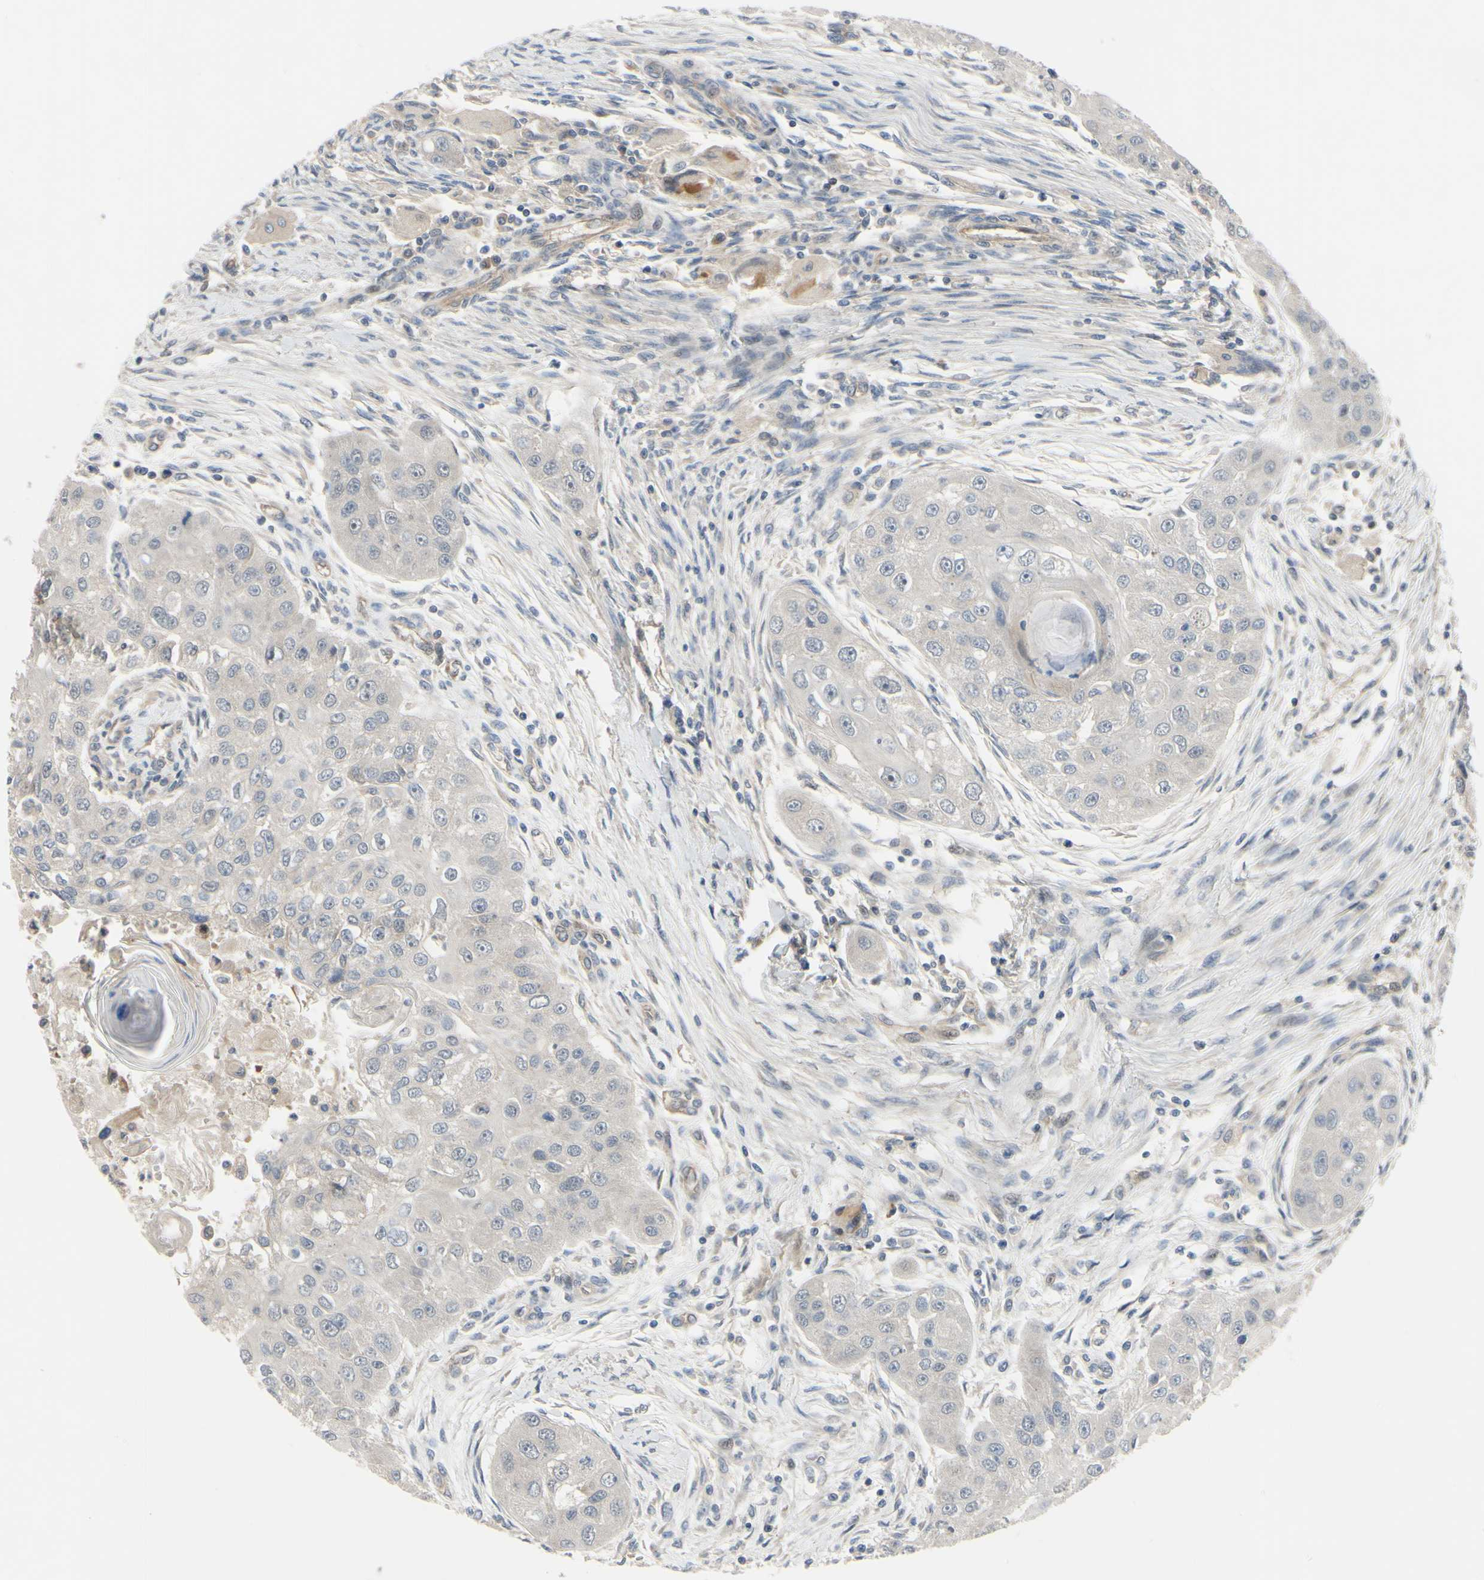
{"staining": {"intensity": "weak", "quantity": "25%-75%", "location": "cytoplasmic/membranous"}, "tissue": "head and neck cancer", "cell_type": "Tumor cells", "image_type": "cancer", "snomed": [{"axis": "morphology", "description": "Normal tissue, NOS"}, {"axis": "morphology", "description": "Squamous cell carcinoma, NOS"}, {"axis": "topography", "description": "Skeletal muscle"}, {"axis": "topography", "description": "Head-Neck"}], "caption": "Tumor cells display weak cytoplasmic/membranous expression in approximately 25%-75% of cells in head and neck cancer (squamous cell carcinoma).", "gene": "COMMD9", "patient": {"sex": "male", "age": 51}}